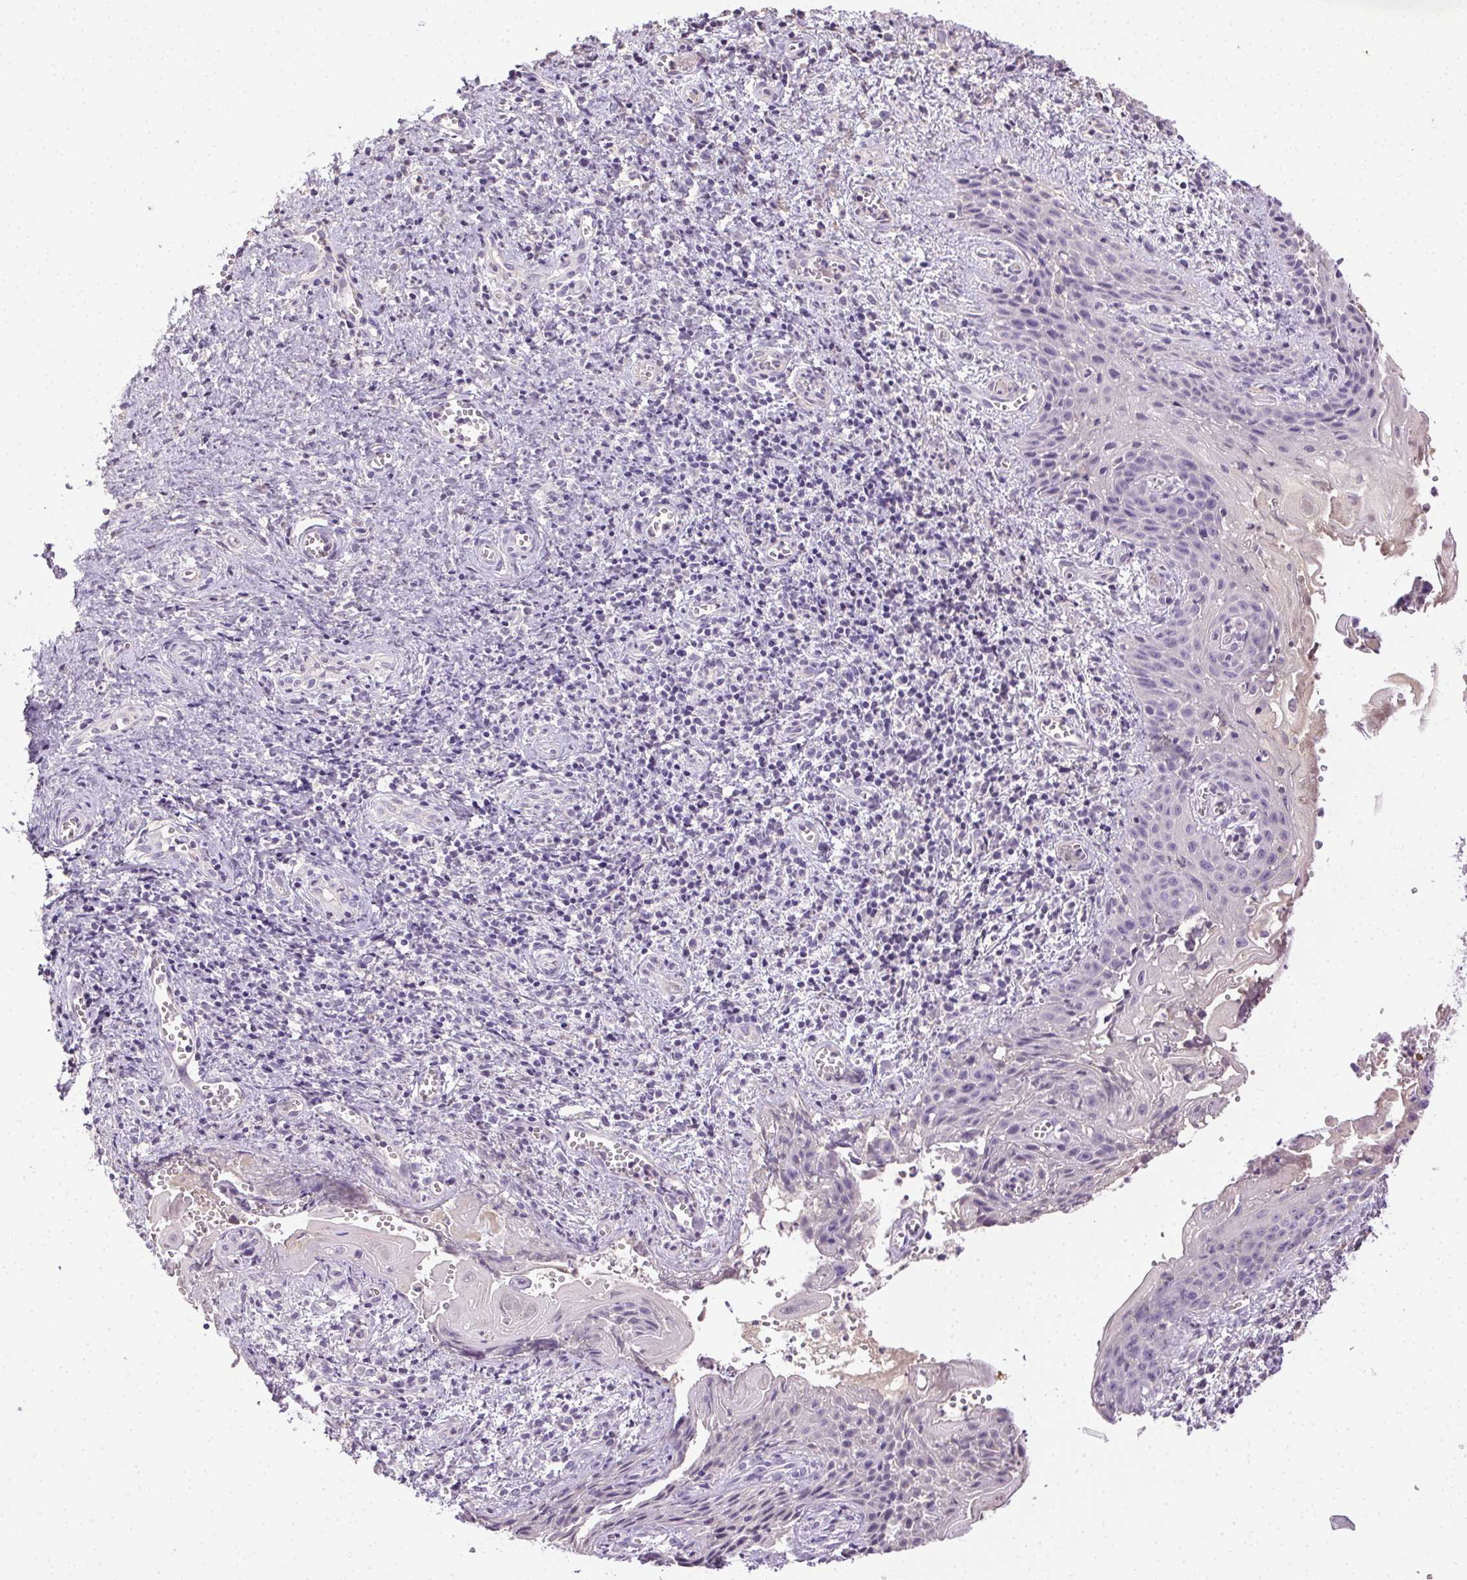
{"staining": {"intensity": "negative", "quantity": "none", "location": "none"}, "tissue": "cervical cancer", "cell_type": "Tumor cells", "image_type": "cancer", "snomed": [{"axis": "morphology", "description": "Squamous cell carcinoma, NOS"}, {"axis": "topography", "description": "Cervix"}], "caption": "A high-resolution micrograph shows immunohistochemistry (IHC) staining of cervical squamous cell carcinoma, which shows no significant positivity in tumor cells.", "gene": "BPIFB2", "patient": {"sex": "female", "age": 30}}